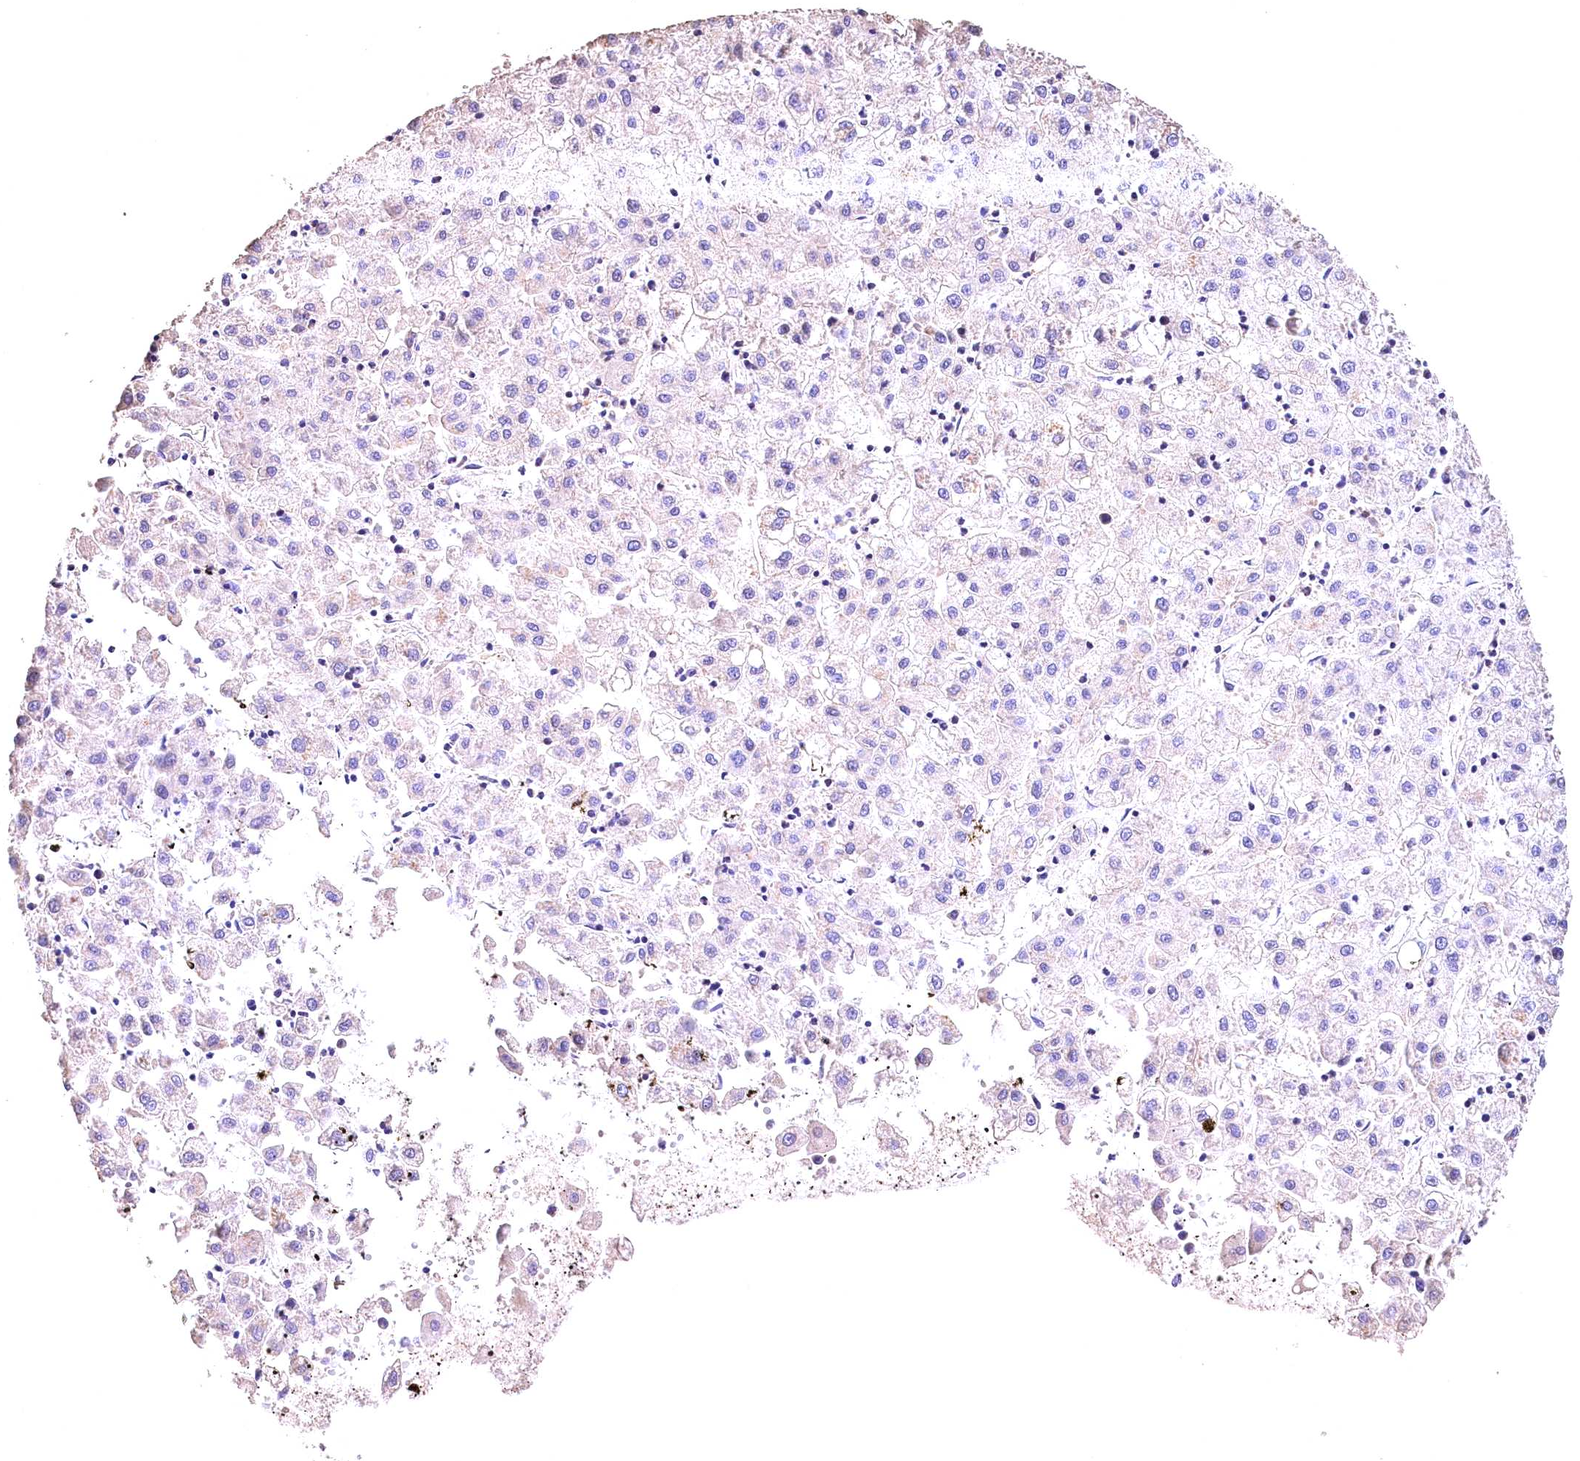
{"staining": {"intensity": "negative", "quantity": "none", "location": "none"}, "tissue": "liver cancer", "cell_type": "Tumor cells", "image_type": "cancer", "snomed": [{"axis": "morphology", "description": "Carcinoma, Hepatocellular, NOS"}, {"axis": "topography", "description": "Liver"}], "caption": "Immunohistochemical staining of hepatocellular carcinoma (liver) shows no significant expression in tumor cells. (DAB immunohistochemistry (IHC) with hematoxylin counter stain).", "gene": "OAS3", "patient": {"sex": "male", "age": 72}}